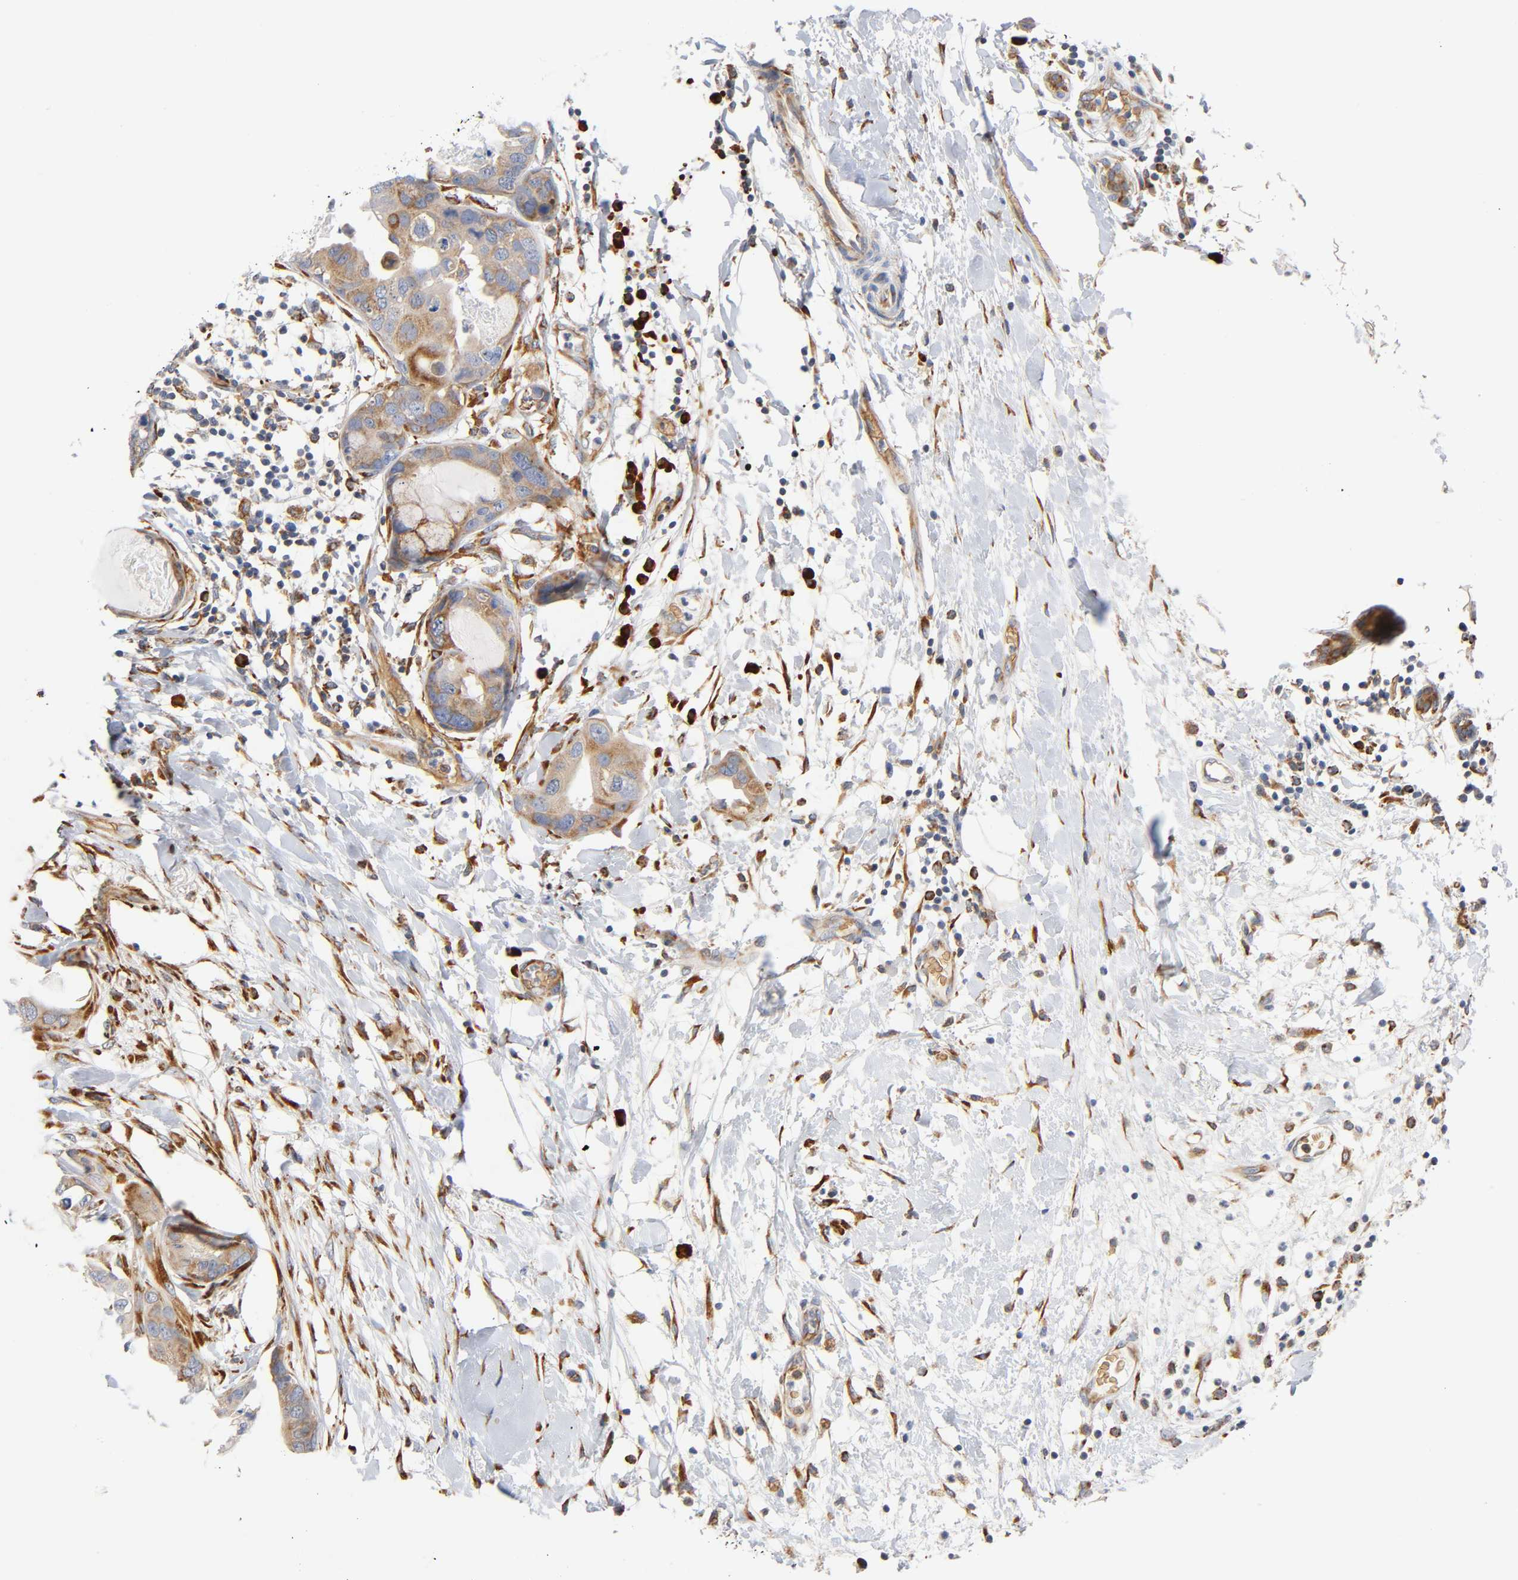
{"staining": {"intensity": "weak", "quantity": ">75%", "location": "cytoplasmic/membranous"}, "tissue": "breast cancer", "cell_type": "Tumor cells", "image_type": "cancer", "snomed": [{"axis": "morphology", "description": "Duct carcinoma"}, {"axis": "topography", "description": "Breast"}], "caption": "Weak cytoplasmic/membranous expression for a protein is appreciated in about >75% of tumor cells of breast cancer (infiltrating ductal carcinoma) using IHC.", "gene": "UCKL1", "patient": {"sex": "female", "age": 40}}